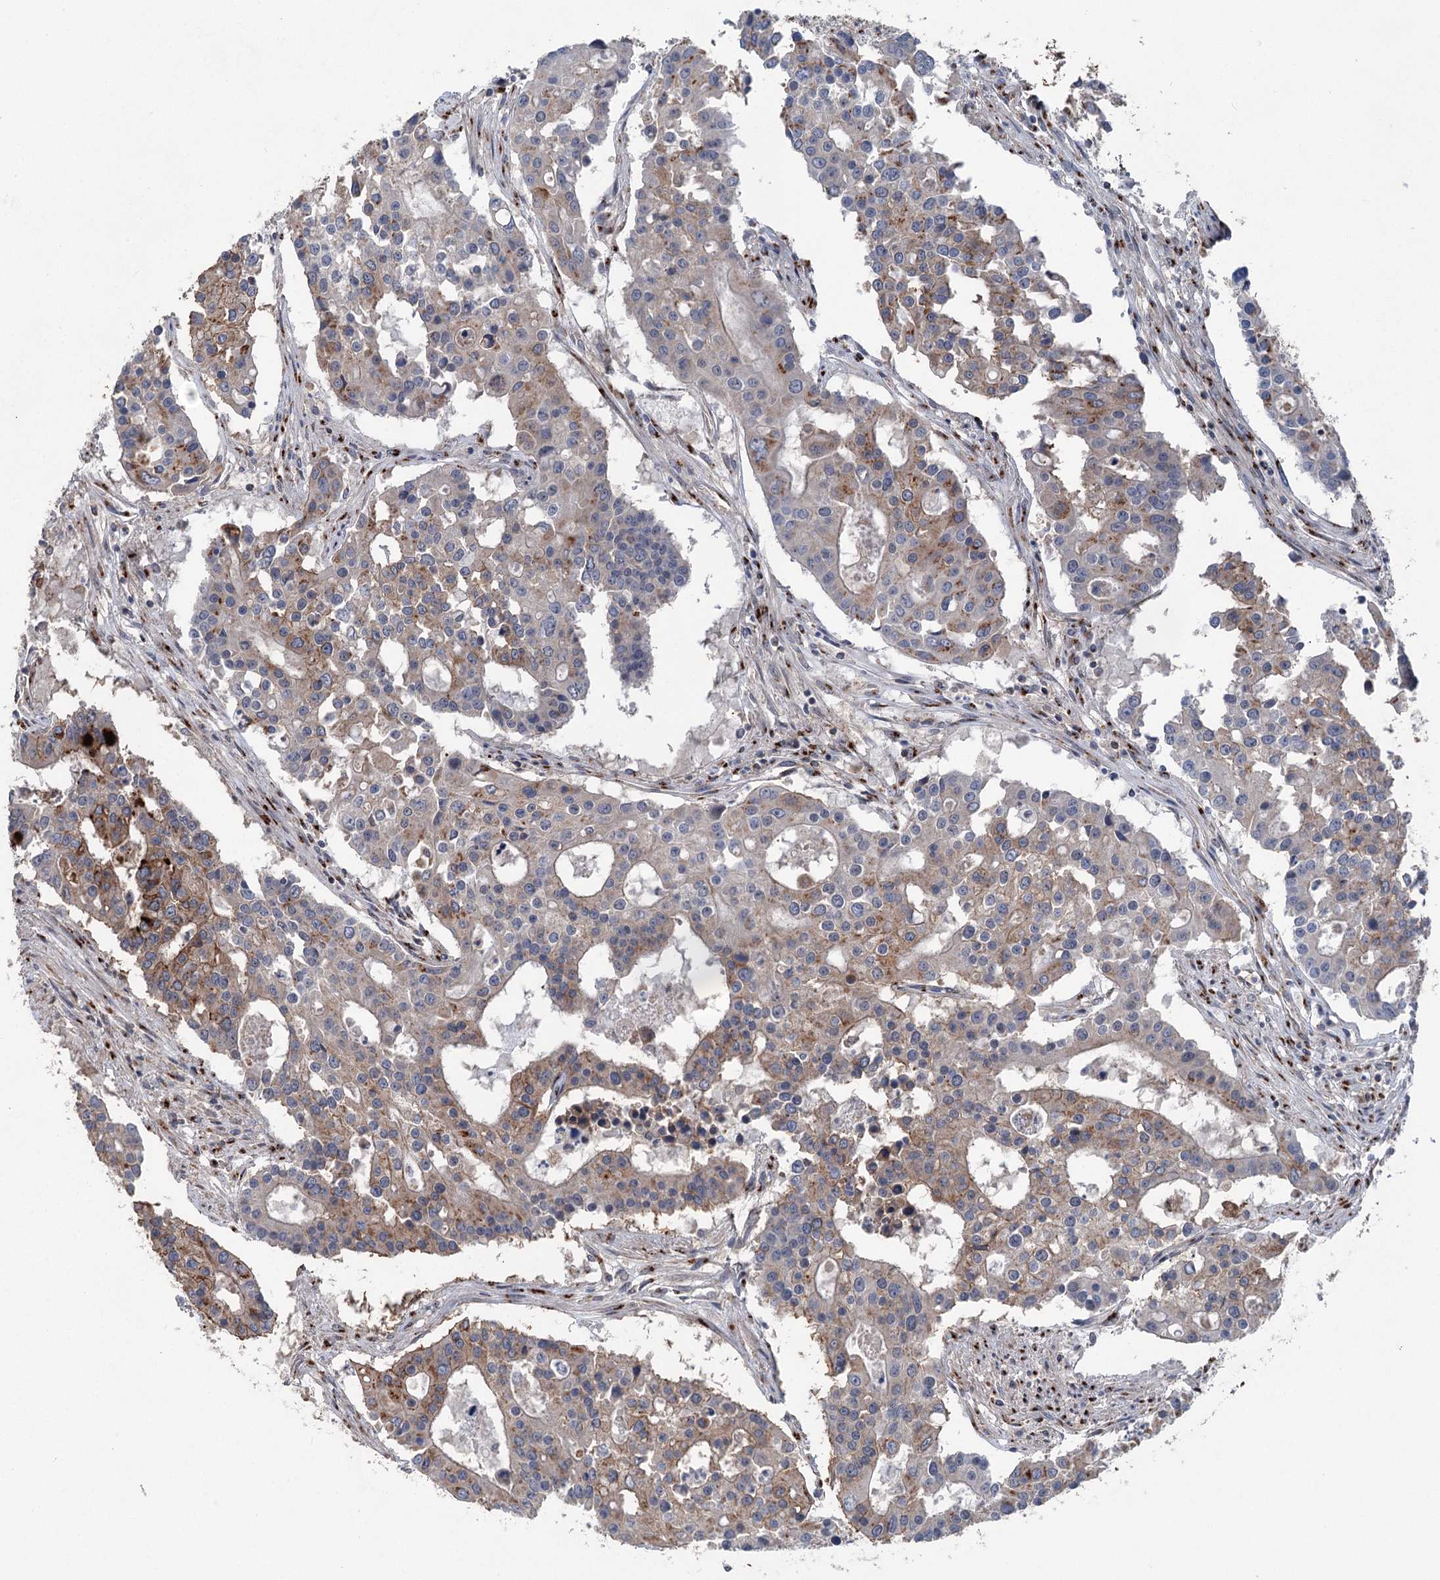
{"staining": {"intensity": "moderate", "quantity": ">75%", "location": "cytoplasmic/membranous"}, "tissue": "colorectal cancer", "cell_type": "Tumor cells", "image_type": "cancer", "snomed": [{"axis": "morphology", "description": "Adenocarcinoma, NOS"}, {"axis": "topography", "description": "Colon"}], "caption": "Protein analysis of colorectal adenocarcinoma tissue demonstrates moderate cytoplasmic/membranous staining in about >75% of tumor cells.", "gene": "ITIH5", "patient": {"sex": "male", "age": 77}}